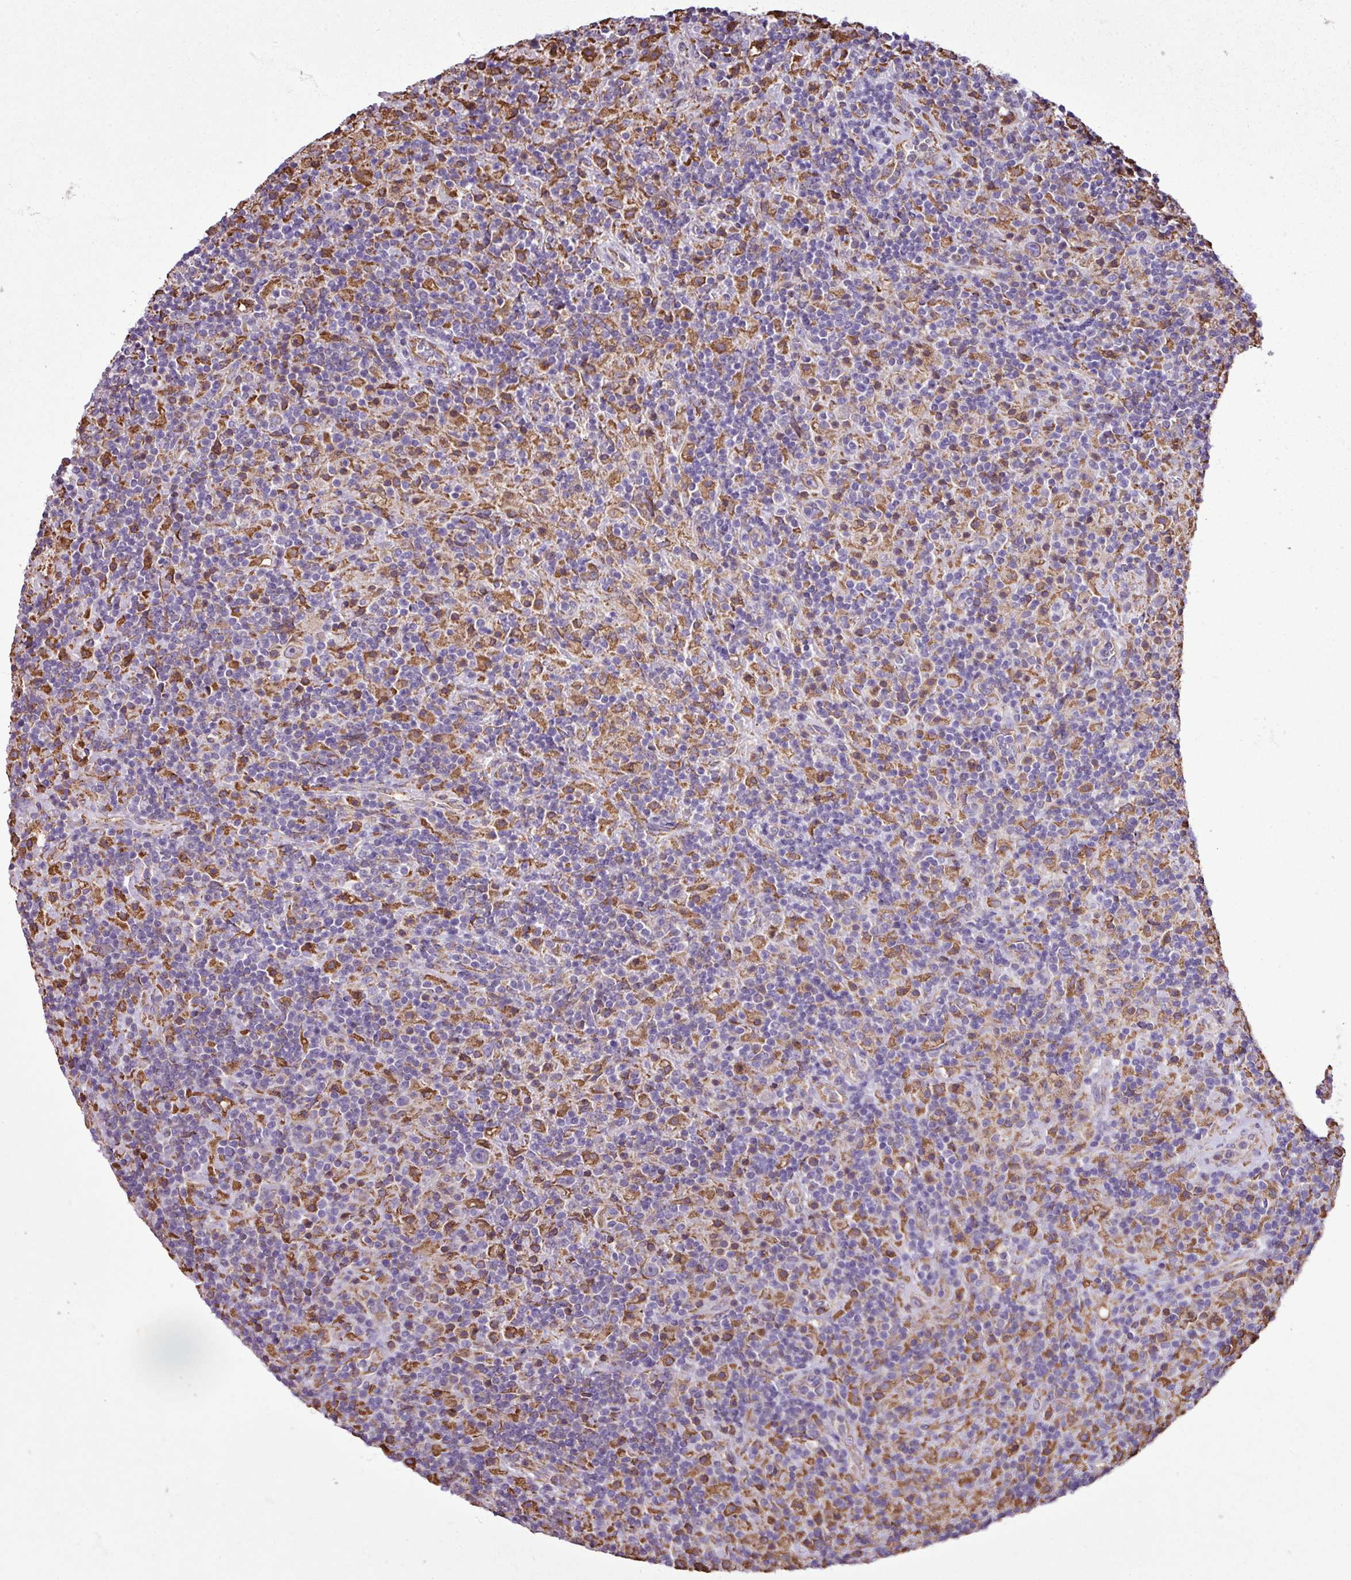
{"staining": {"intensity": "moderate", "quantity": ">75%", "location": "cytoplasmic/membranous"}, "tissue": "lymphoma", "cell_type": "Tumor cells", "image_type": "cancer", "snomed": [{"axis": "morphology", "description": "Hodgkin's disease, NOS"}, {"axis": "topography", "description": "Lymph node"}], "caption": "Immunohistochemical staining of lymphoma shows medium levels of moderate cytoplasmic/membranous positivity in about >75% of tumor cells.", "gene": "ZSCAN5A", "patient": {"sex": "male", "age": 70}}